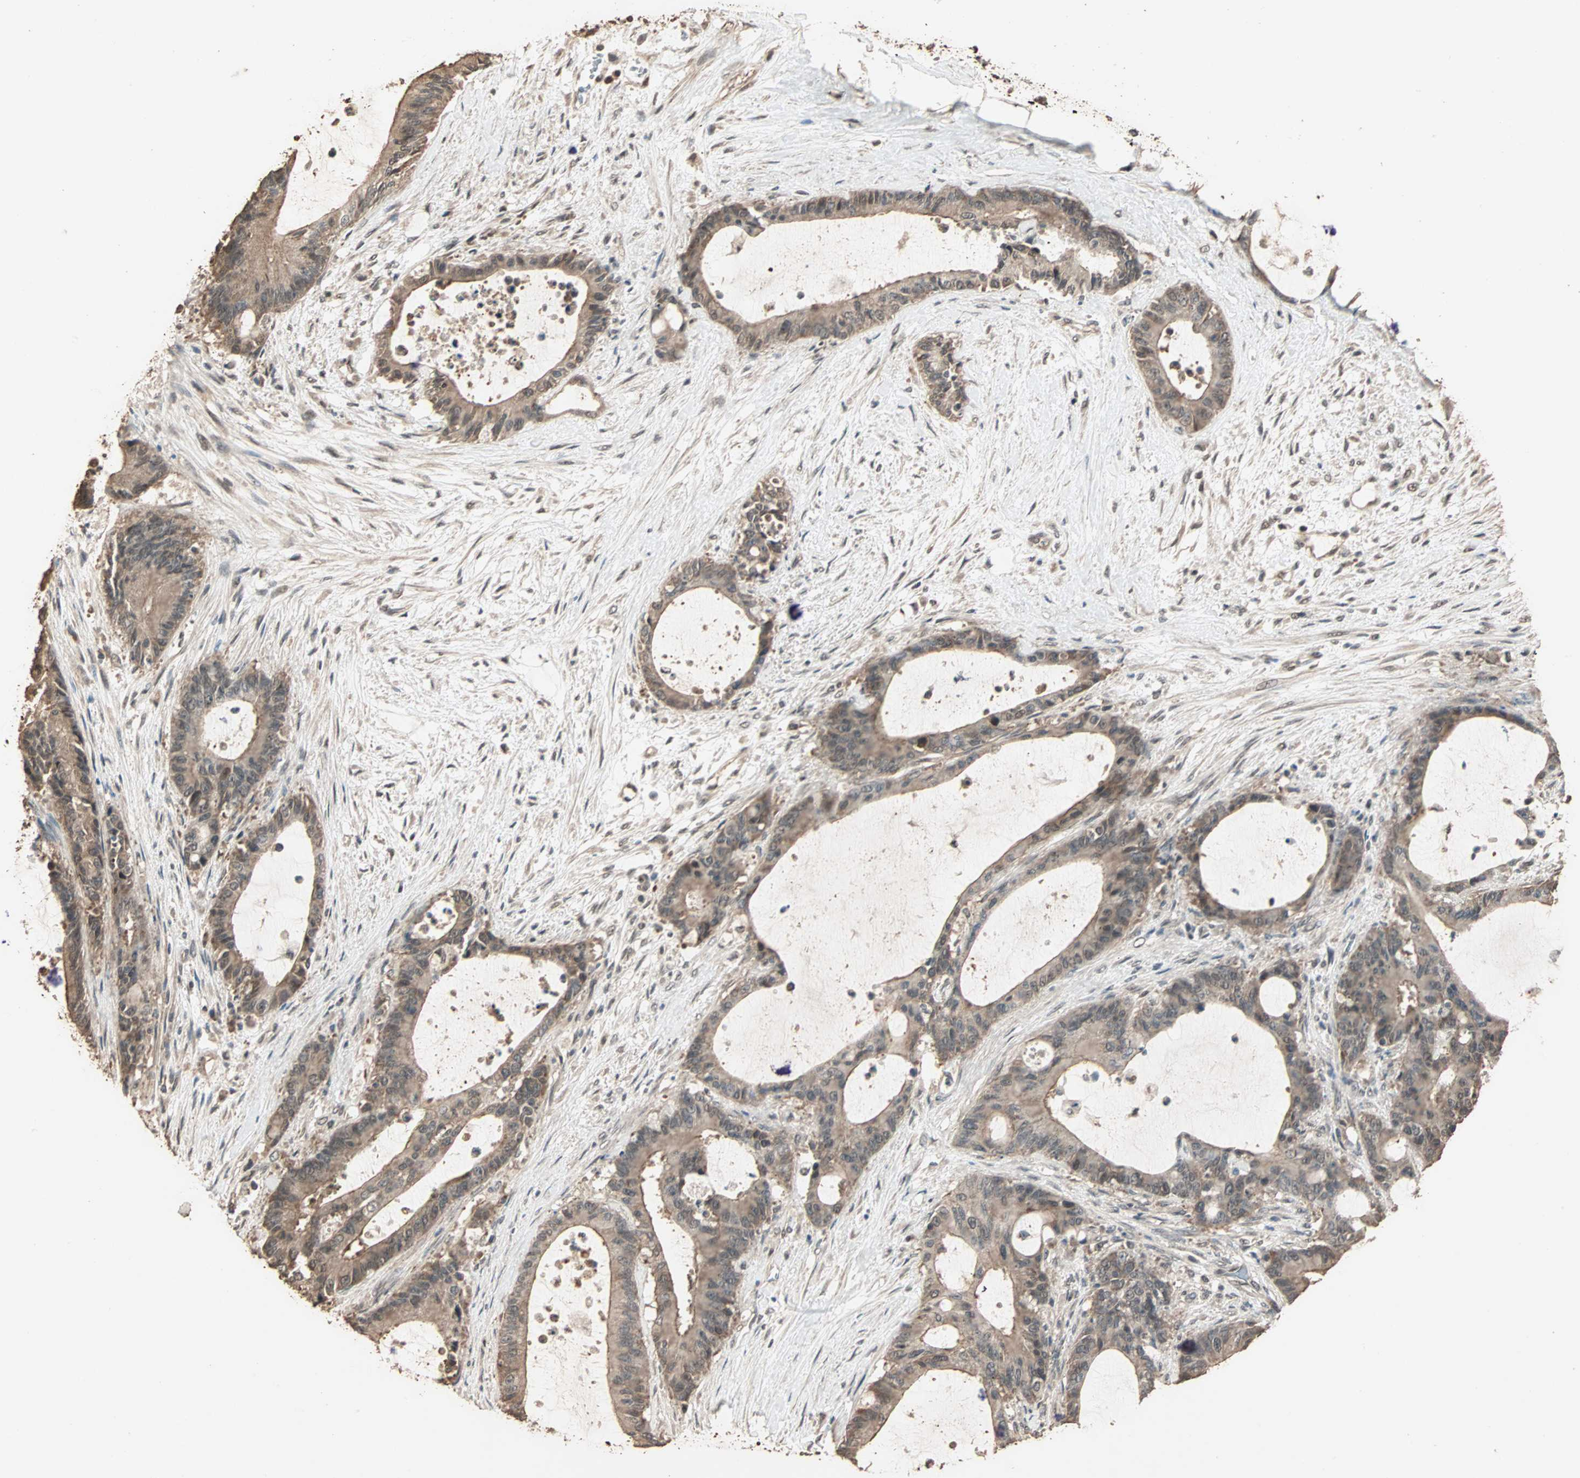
{"staining": {"intensity": "moderate", "quantity": ">75%", "location": "cytoplasmic/membranous,nuclear"}, "tissue": "liver cancer", "cell_type": "Tumor cells", "image_type": "cancer", "snomed": [{"axis": "morphology", "description": "Cholangiocarcinoma"}, {"axis": "topography", "description": "Liver"}], "caption": "Protein analysis of cholangiocarcinoma (liver) tissue shows moderate cytoplasmic/membranous and nuclear staining in approximately >75% of tumor cells. The staining was performed using DAB (3,3'-diaminobenzidine), with brown indicating positive protein expression. Nuclei are stained blue with hematoxylin.", "gene": "ZBTB33", "patient": {"sex": "female", "age": 73}}